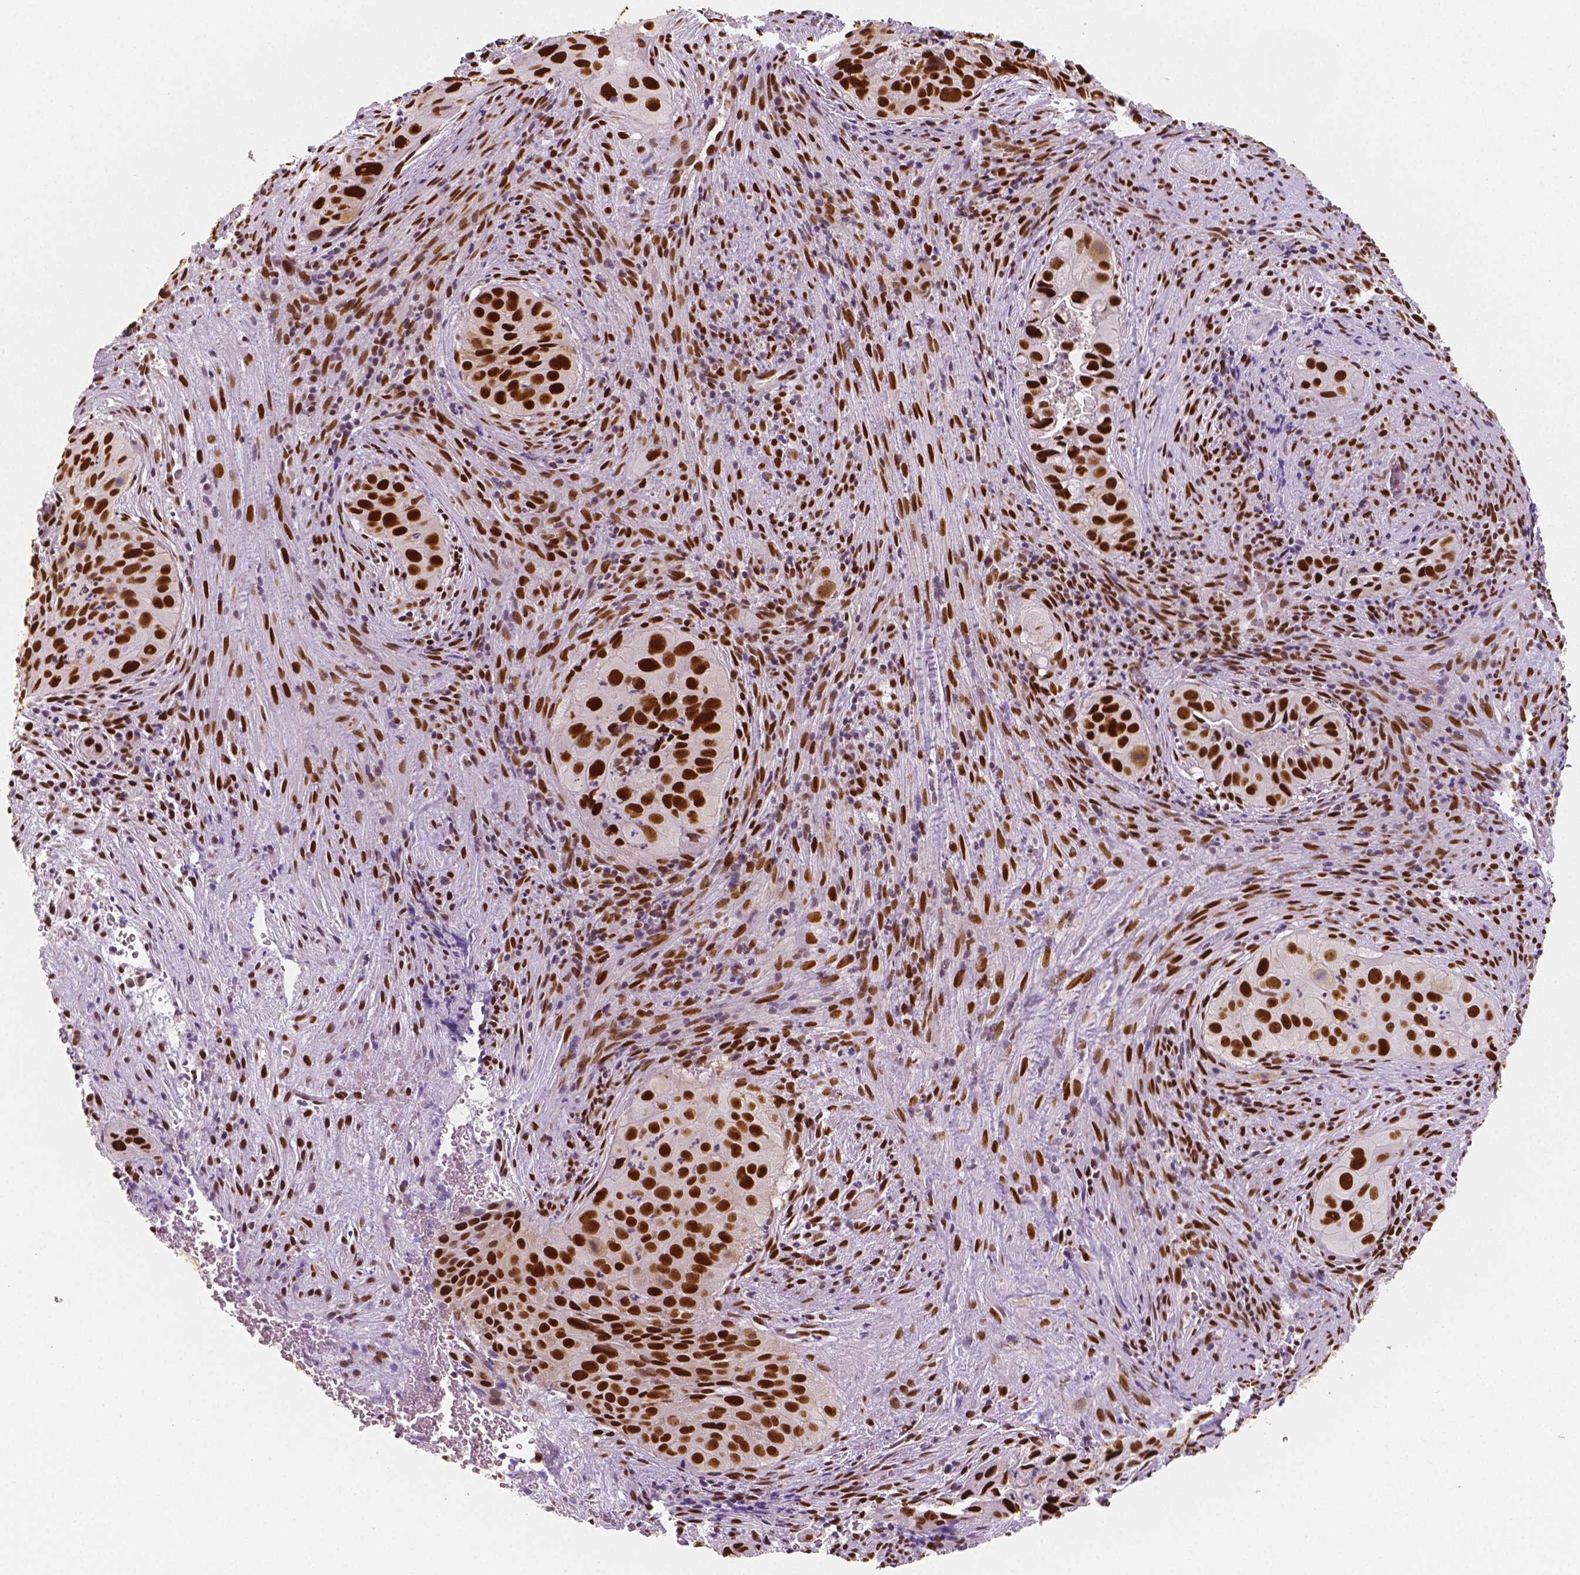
{"staining": {"intensity": "strong", "quantity": ">75%", "location": "nuclear"}, "tissue": "cervical cancer", "cell_type": "Tumor cells", "image_type": "cancer", "snomed": [{"axis": "morphology", "description": "Squamous cell carcinoma, NOS"}, {"axis": "topography", "description": "Cervix"}], "caption": "A brown stain highlights strong nuclear positivity of a protein in human cervical cancer (squamous cell carcinoma) tumor cells. Ihc stains the protein in brown and the nuclei are stained blue.", "gene": "NUCKS1", "patient": {"sex": "female", "age": 38}}